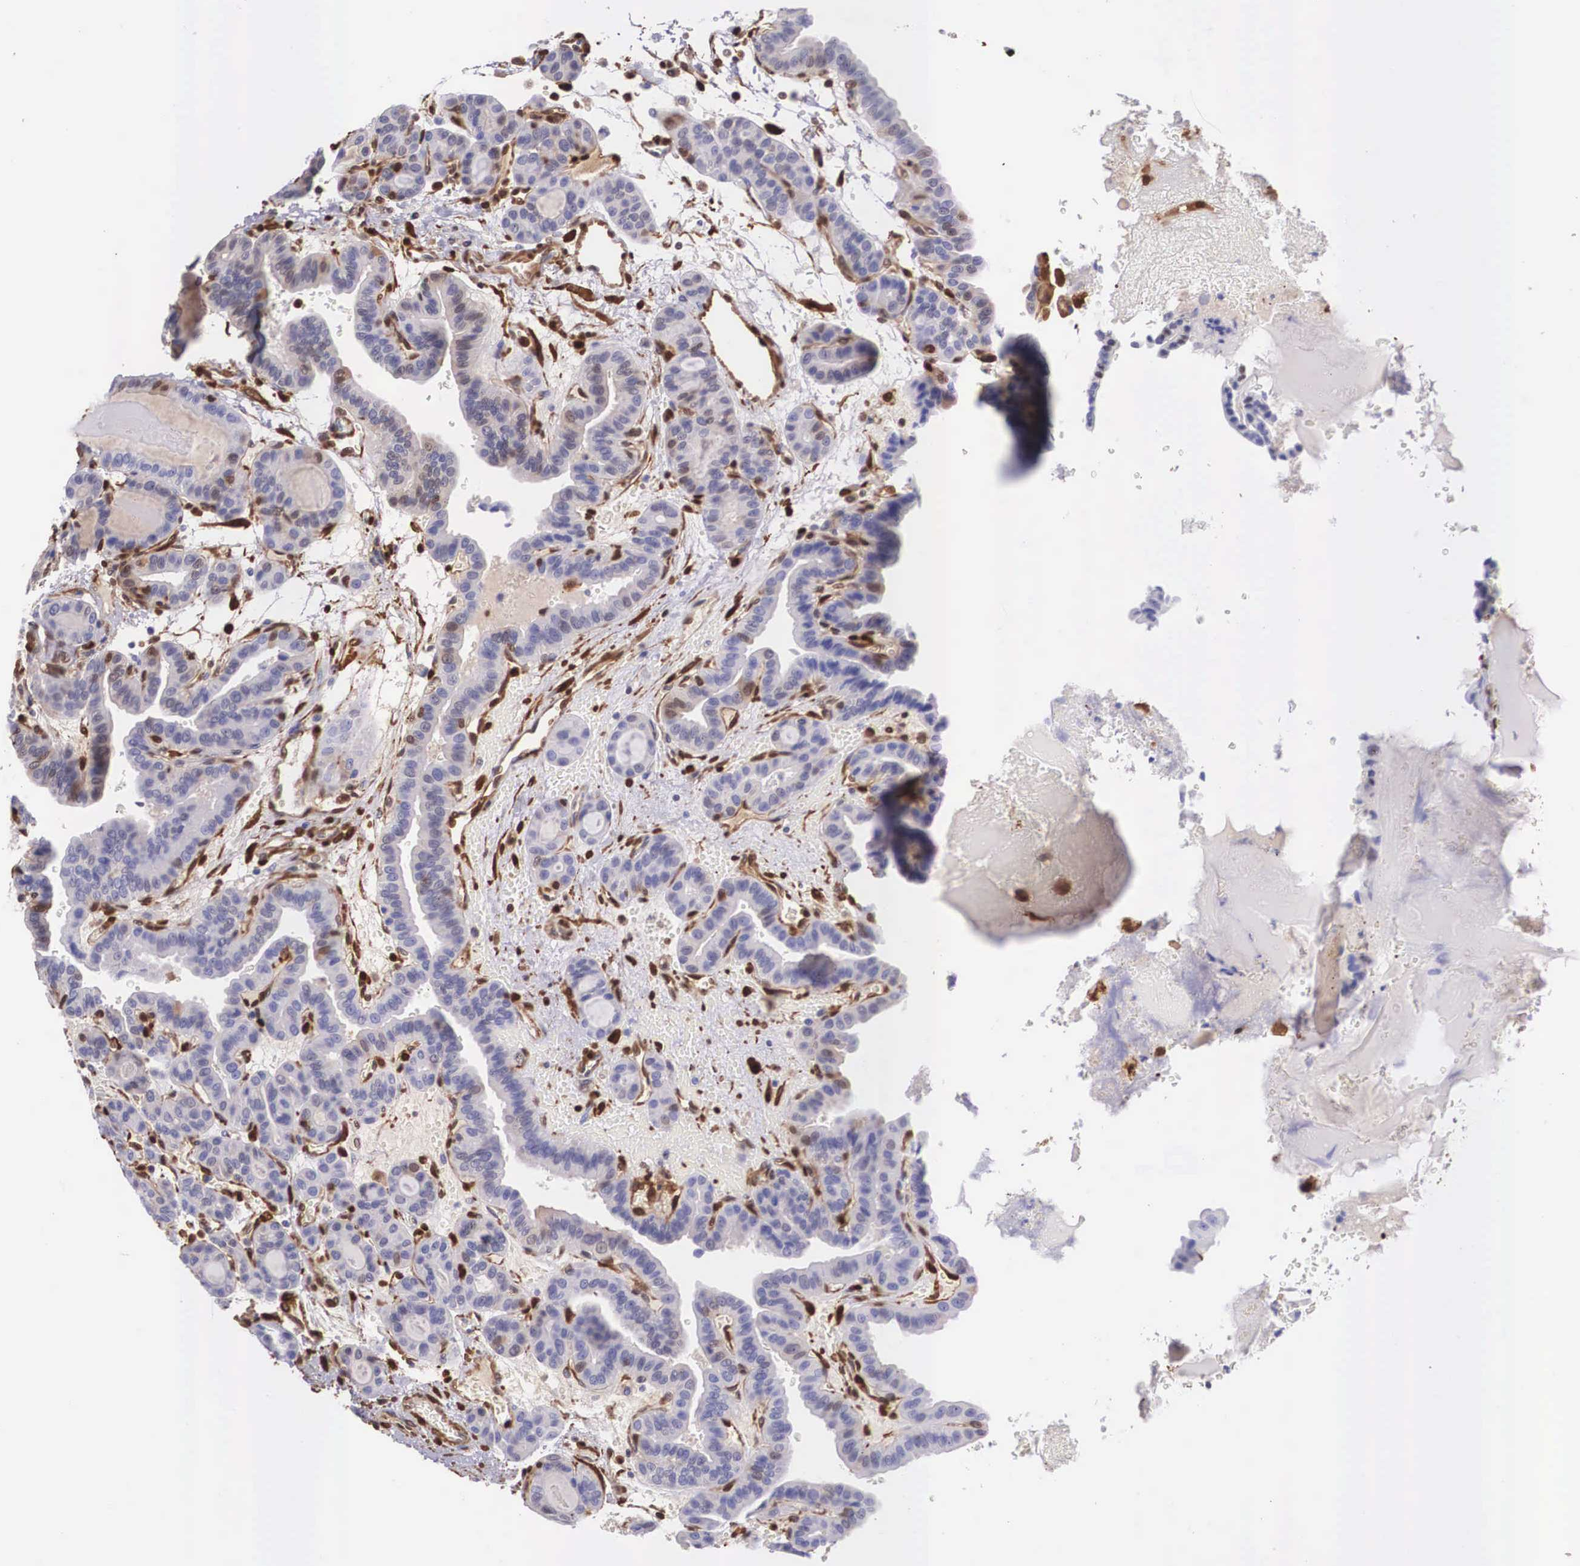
{"staining": {"intensity": "negative", "quantity": "none", "location": "none"}, "tissue": "thyroid cancer", "cell_type": "Tumor cells", "image_type": "cancer", "snomed": [{"axis": "morphology", "description": "Papillary adenocarcinoma, NOS"}, {"axis": "topography", "description": "Thyroid gland"}], "caption": "DAB (3,3'-diaminobenzidine) immunohistochemical staining of human papillary adenocarcinoma (thyroid) exhibits no significant positivity in tumor cells. The staining is performed using DAB (3,3'-diaminobenzidine) brown chromogen with nuclei counter-stained in using hematoxylin.", "gene": "LGALS1", "patient": {"sex": "male", "age": 87}}